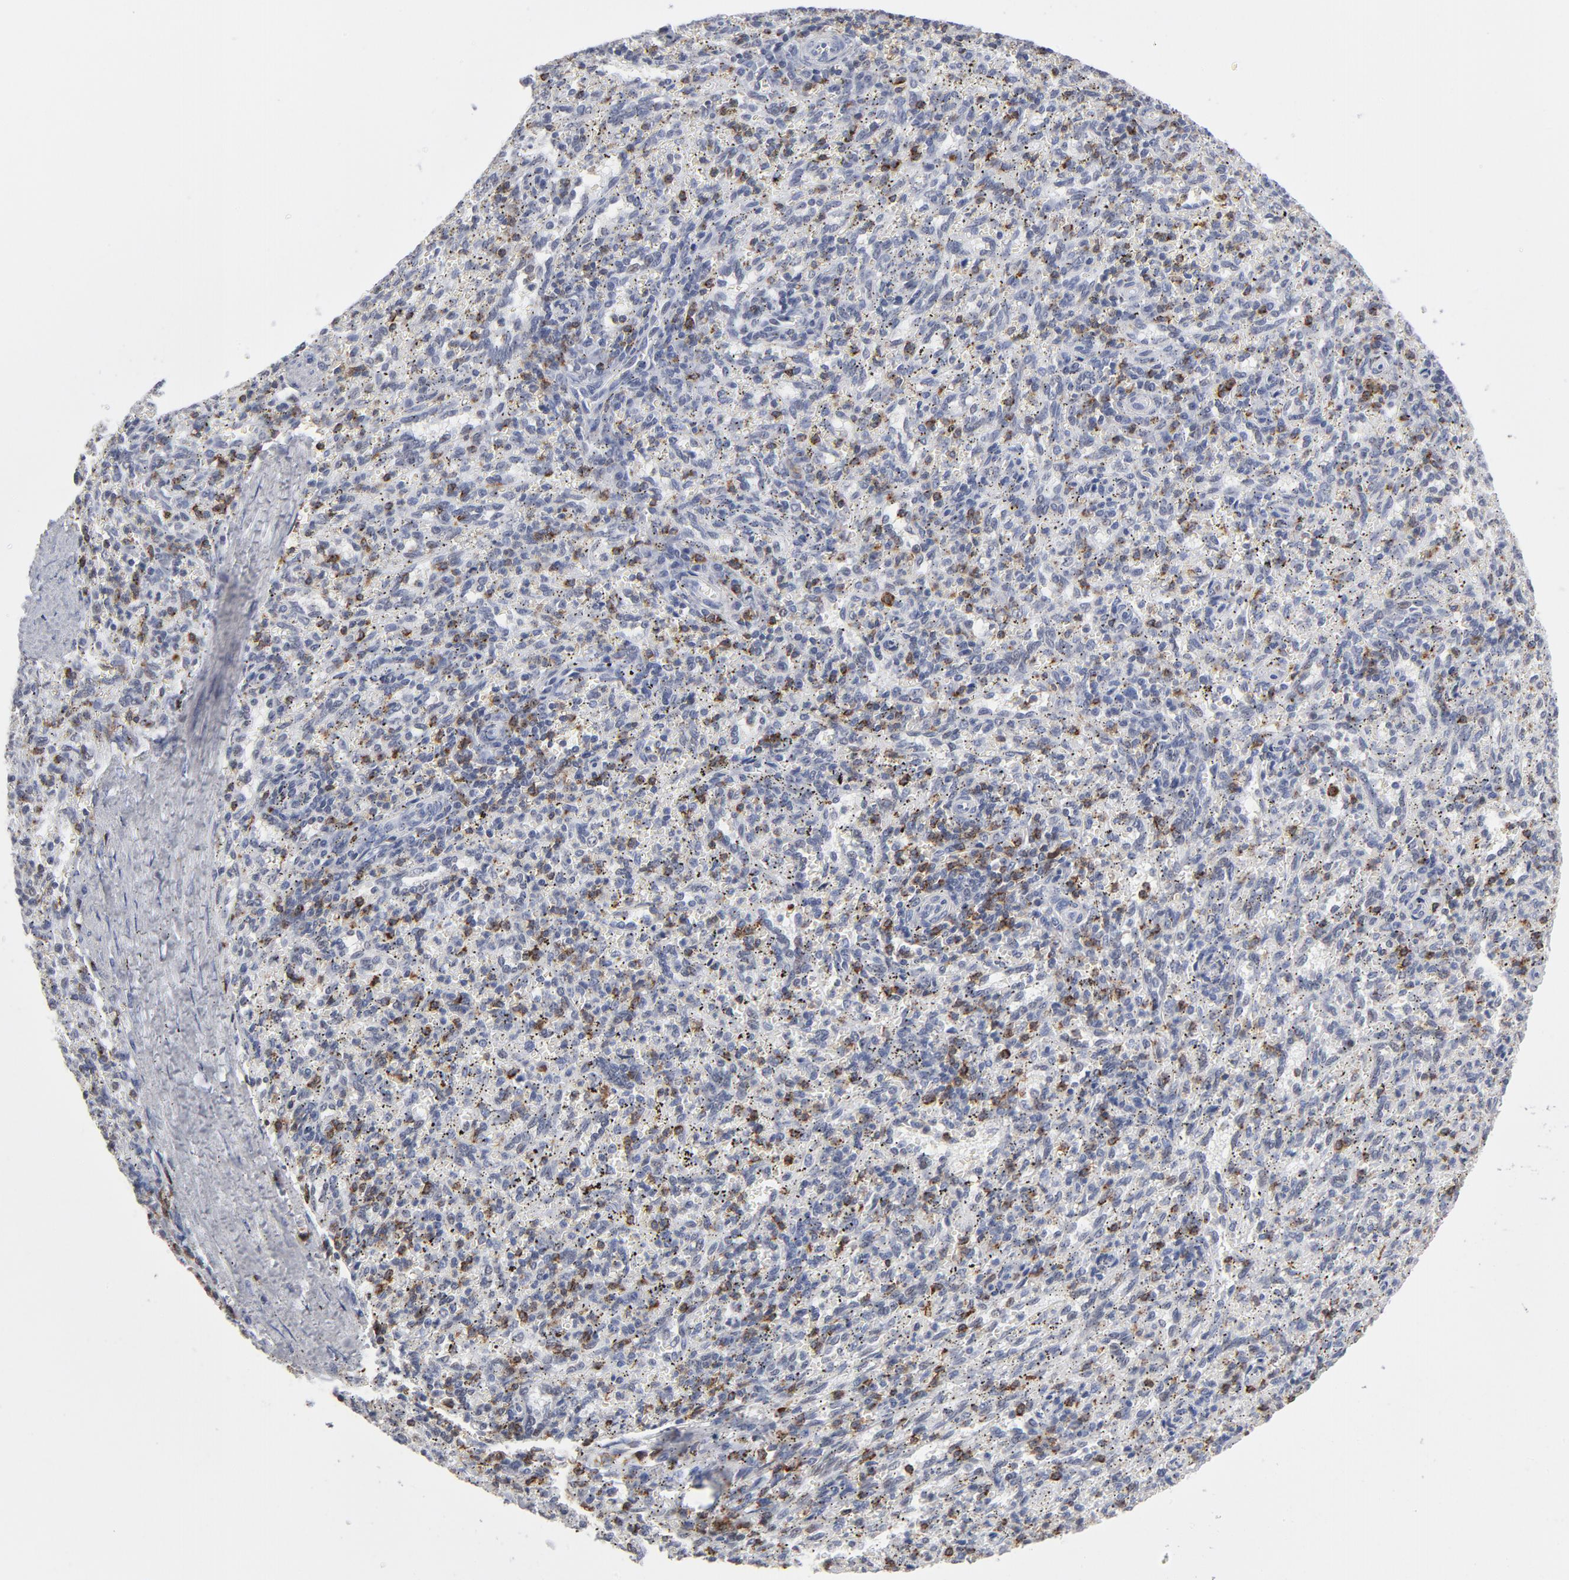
{"staining": {"intensity": "strong", "quantity": "25%-75%", "location": "cytoplasmic/membranous"}, "tissue": "spleen", "cell_type": "Cells in red pulp", "image_type": "normal", "snomed": [{"axis": "morphology", "description": "Normal tissue, NOS"}, {"axis": "topography", "description": "Spleen"}], "caption": "The micrograph shows staining of benign spleen, revealing strong cytoplasmic/membranous protein staining (brown color) within cells in red pulp.", "gene": "CD2", "patient": {"sex": "female", "age": 10}}